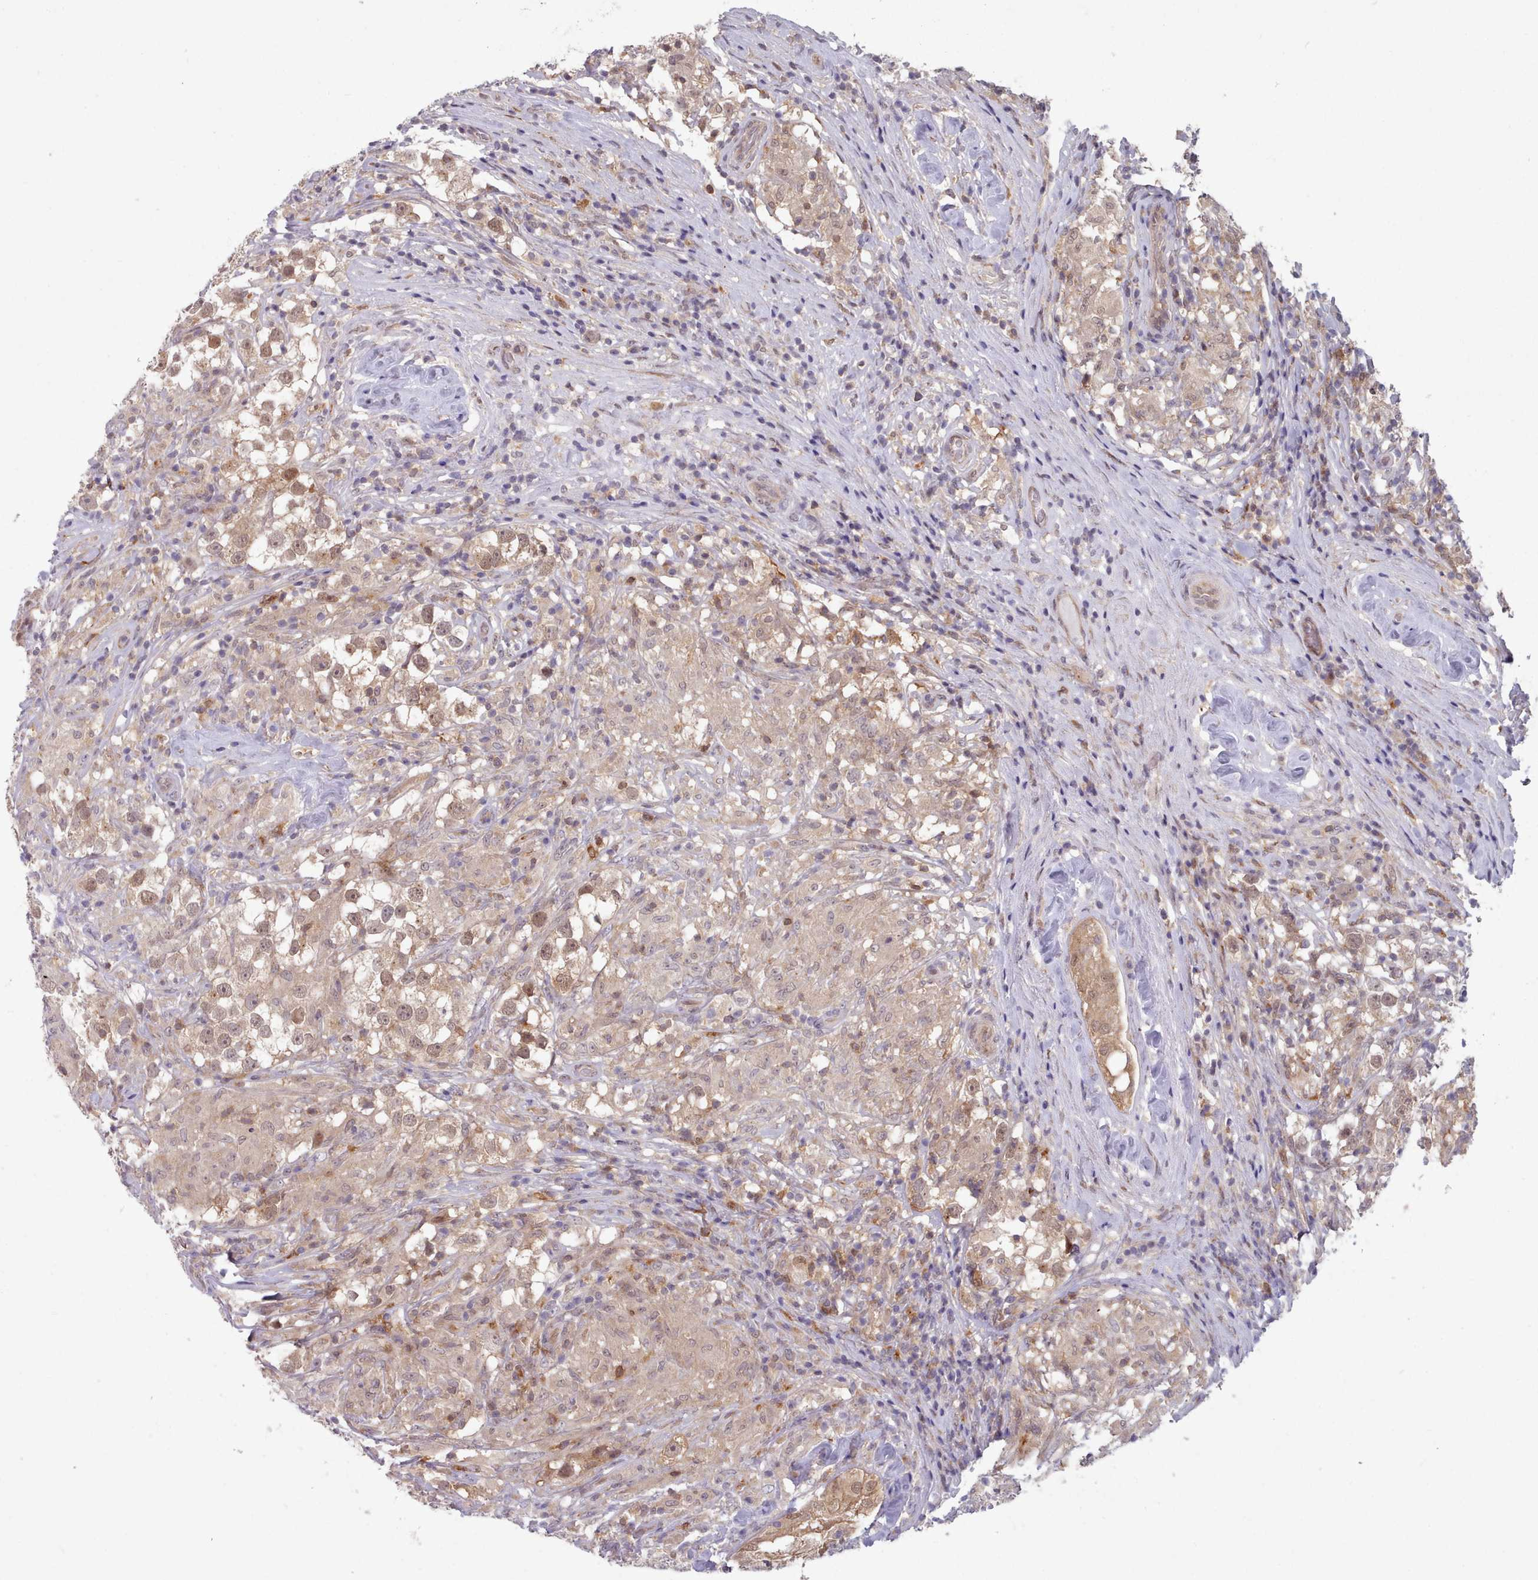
{"staining": {"intensity": "weak", "quantity": "25%-75%", "location": "nuclear"}, "tissue": "testis cancer", "cell_type": "Tumor cells", "image_type": "cancer", "snomed": [{"axis": "morphology", "description": "Seminoma, NOS"}, {"axis": "topography", "description": "Testis"}], "caption": "IHC staining of testis cancer, which displays low levels of weak nuclear positivity in about 25%-75% of tumor cells indicating weak nuclear protein positivity. The staining was performed using DAB (brown) for protein detection and nuclei were counterstained in hematoxylin (blue).", "gene": "CES3", "patient": {"sex": "male", "age": 46}}